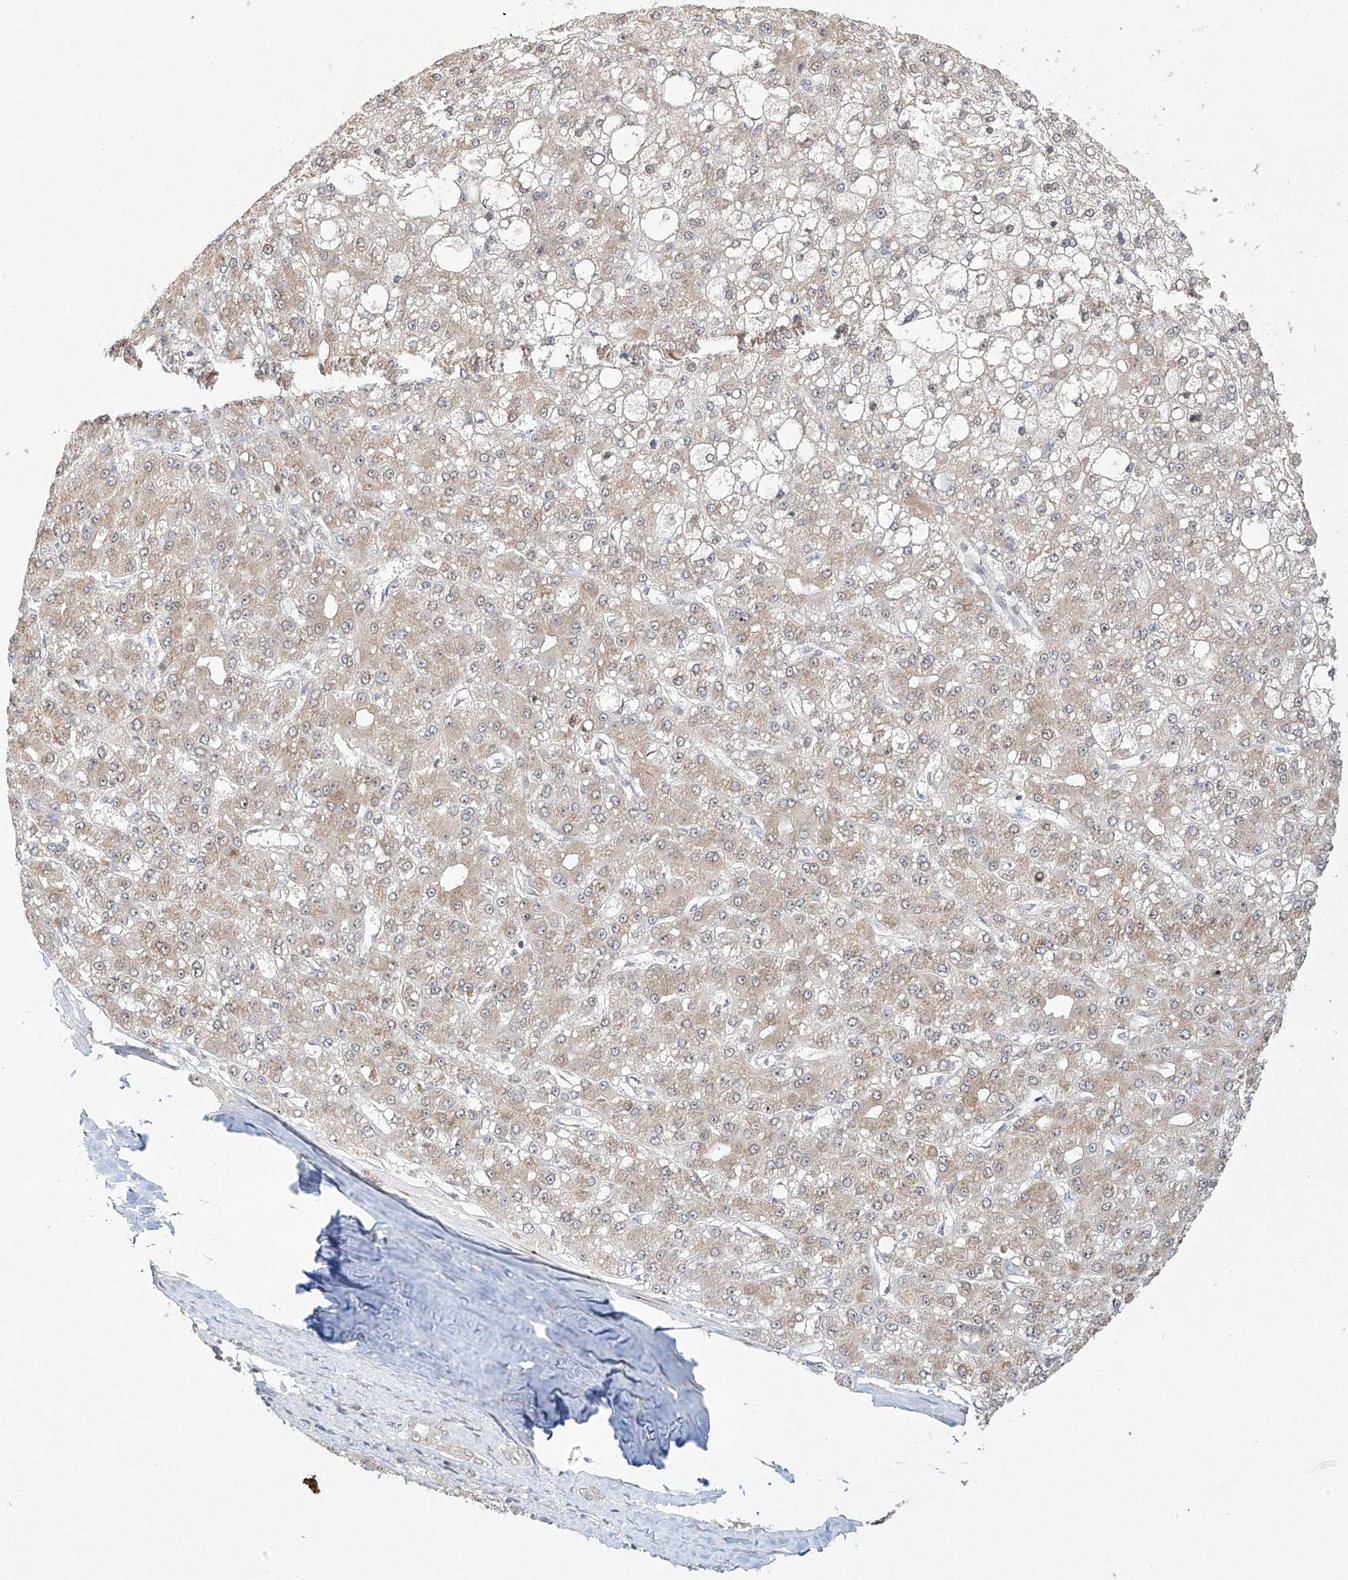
{"staining": {"intensity": "weak", "quantity": "25%-75%", "location": "cytoplasmic/membranous"}, "tissue": "liver cancer", "cell_type": "Tumor cells", "image_type": "cancer", "snomed": [{"axis": "morphology", "description": "Carcinoma, Hepatocellular, NOS"}, {"axis": "topography", "description": "Liver"}], "caption": "The photomicrograph exhibits a brown stain indicating the presence of a protein in the cytoplasmic/membranous of tumor cells in liver hepatocellular carcinoma.", "gene": "TASP1", "patient": {"sex": "male", "age": 67}}